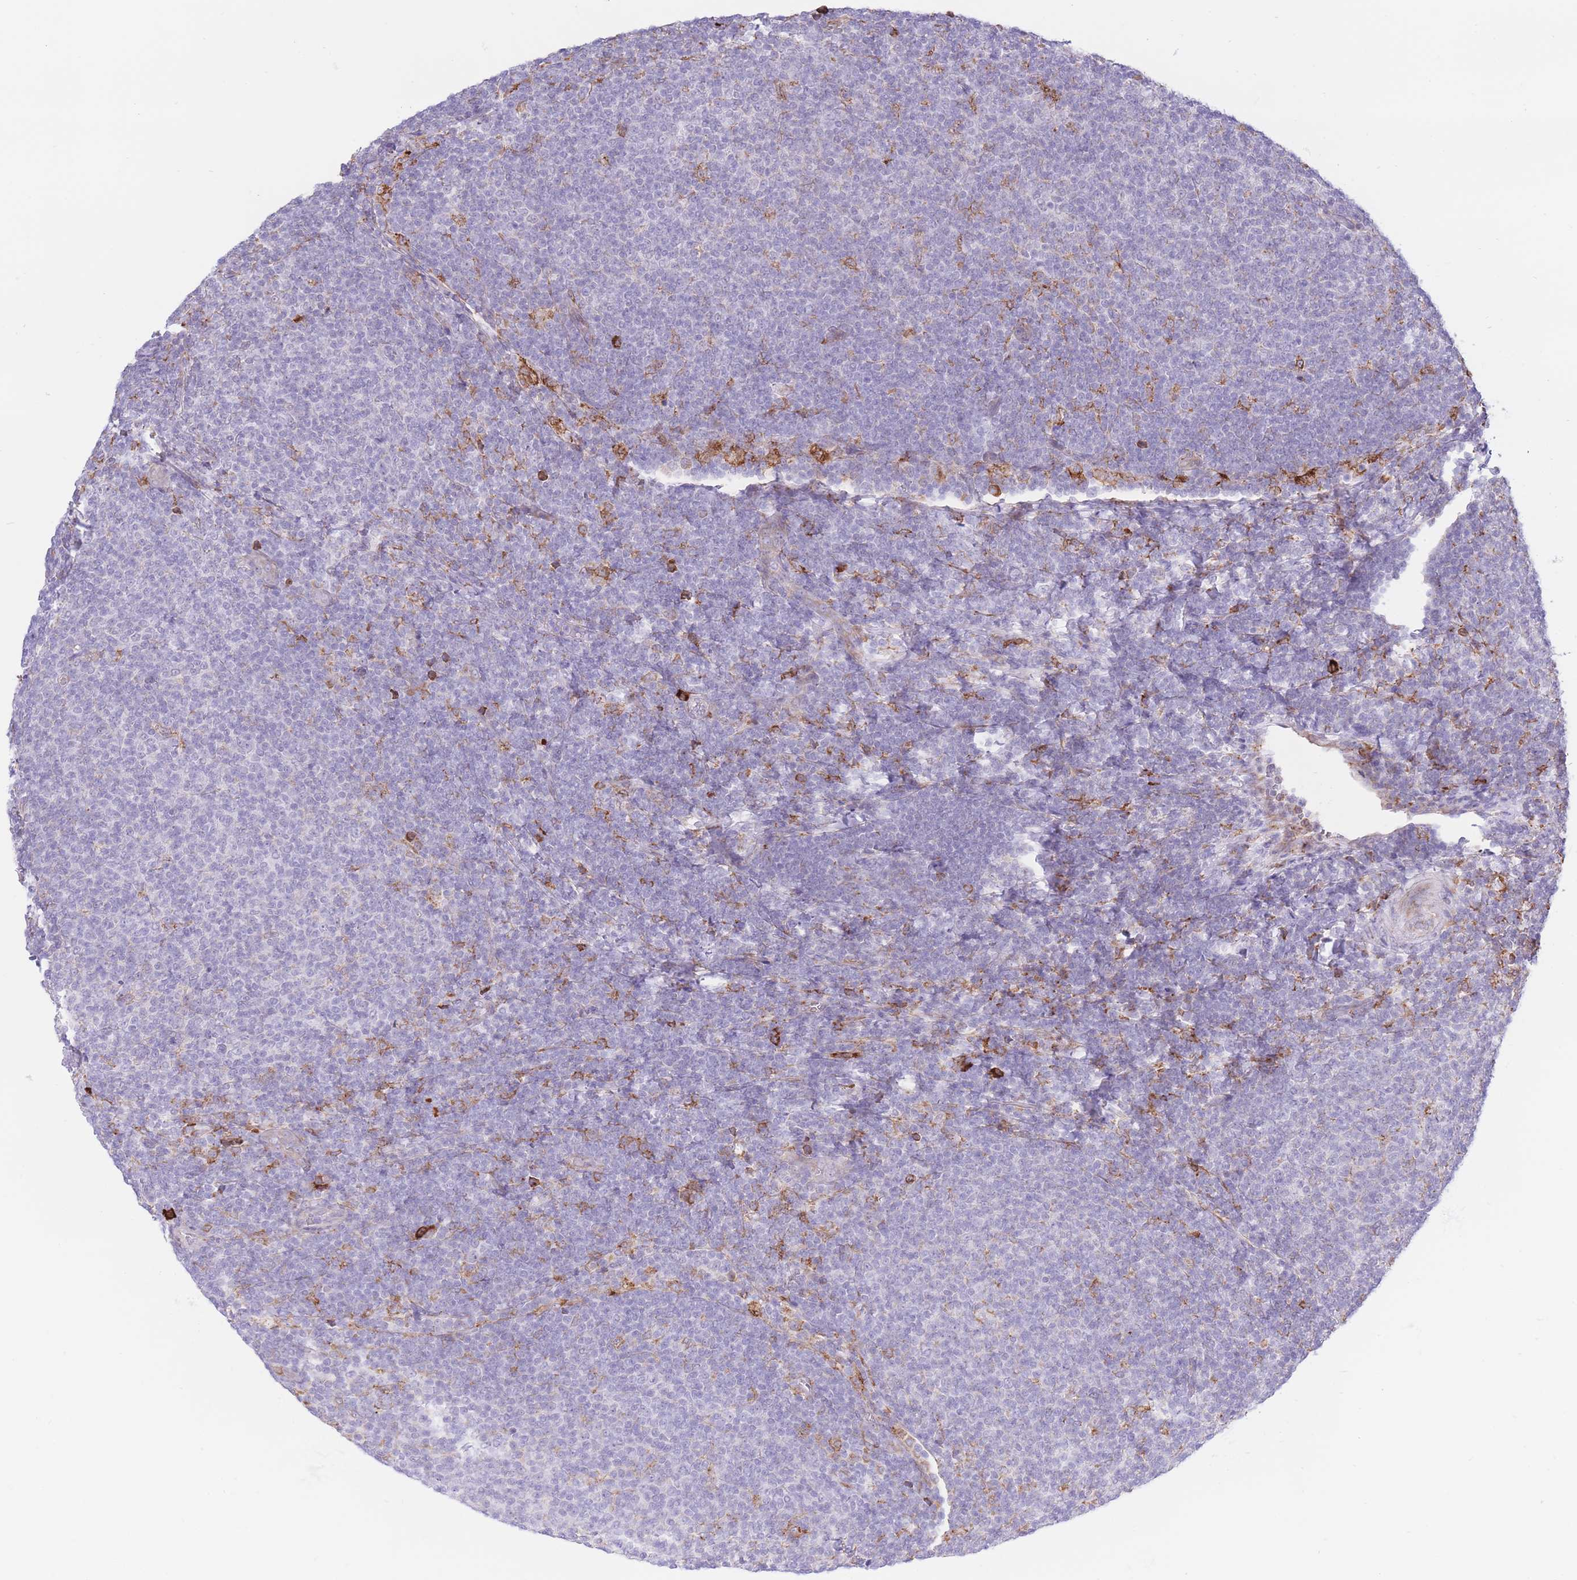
{"staining": {"intensity": "negative", "quantity": "none", "location": "none"}, "tissue": "lymphoma", "cell_type": "Tumor cells", "image_type": "cancer", "snomed": [{"axis": "morphology", "description": "Malignant lymphoma, non-Hodgkin's type, Low grade"}, {"axis": "topography", "description": "Lymph node"}], "caption": "IHC of malignant lymphoma, non-Hodgkin's type (low-grade) shows no positivity in tumor cells.", "gene": "MYDGF", "patient": {"sex": "male", "age": 66}}